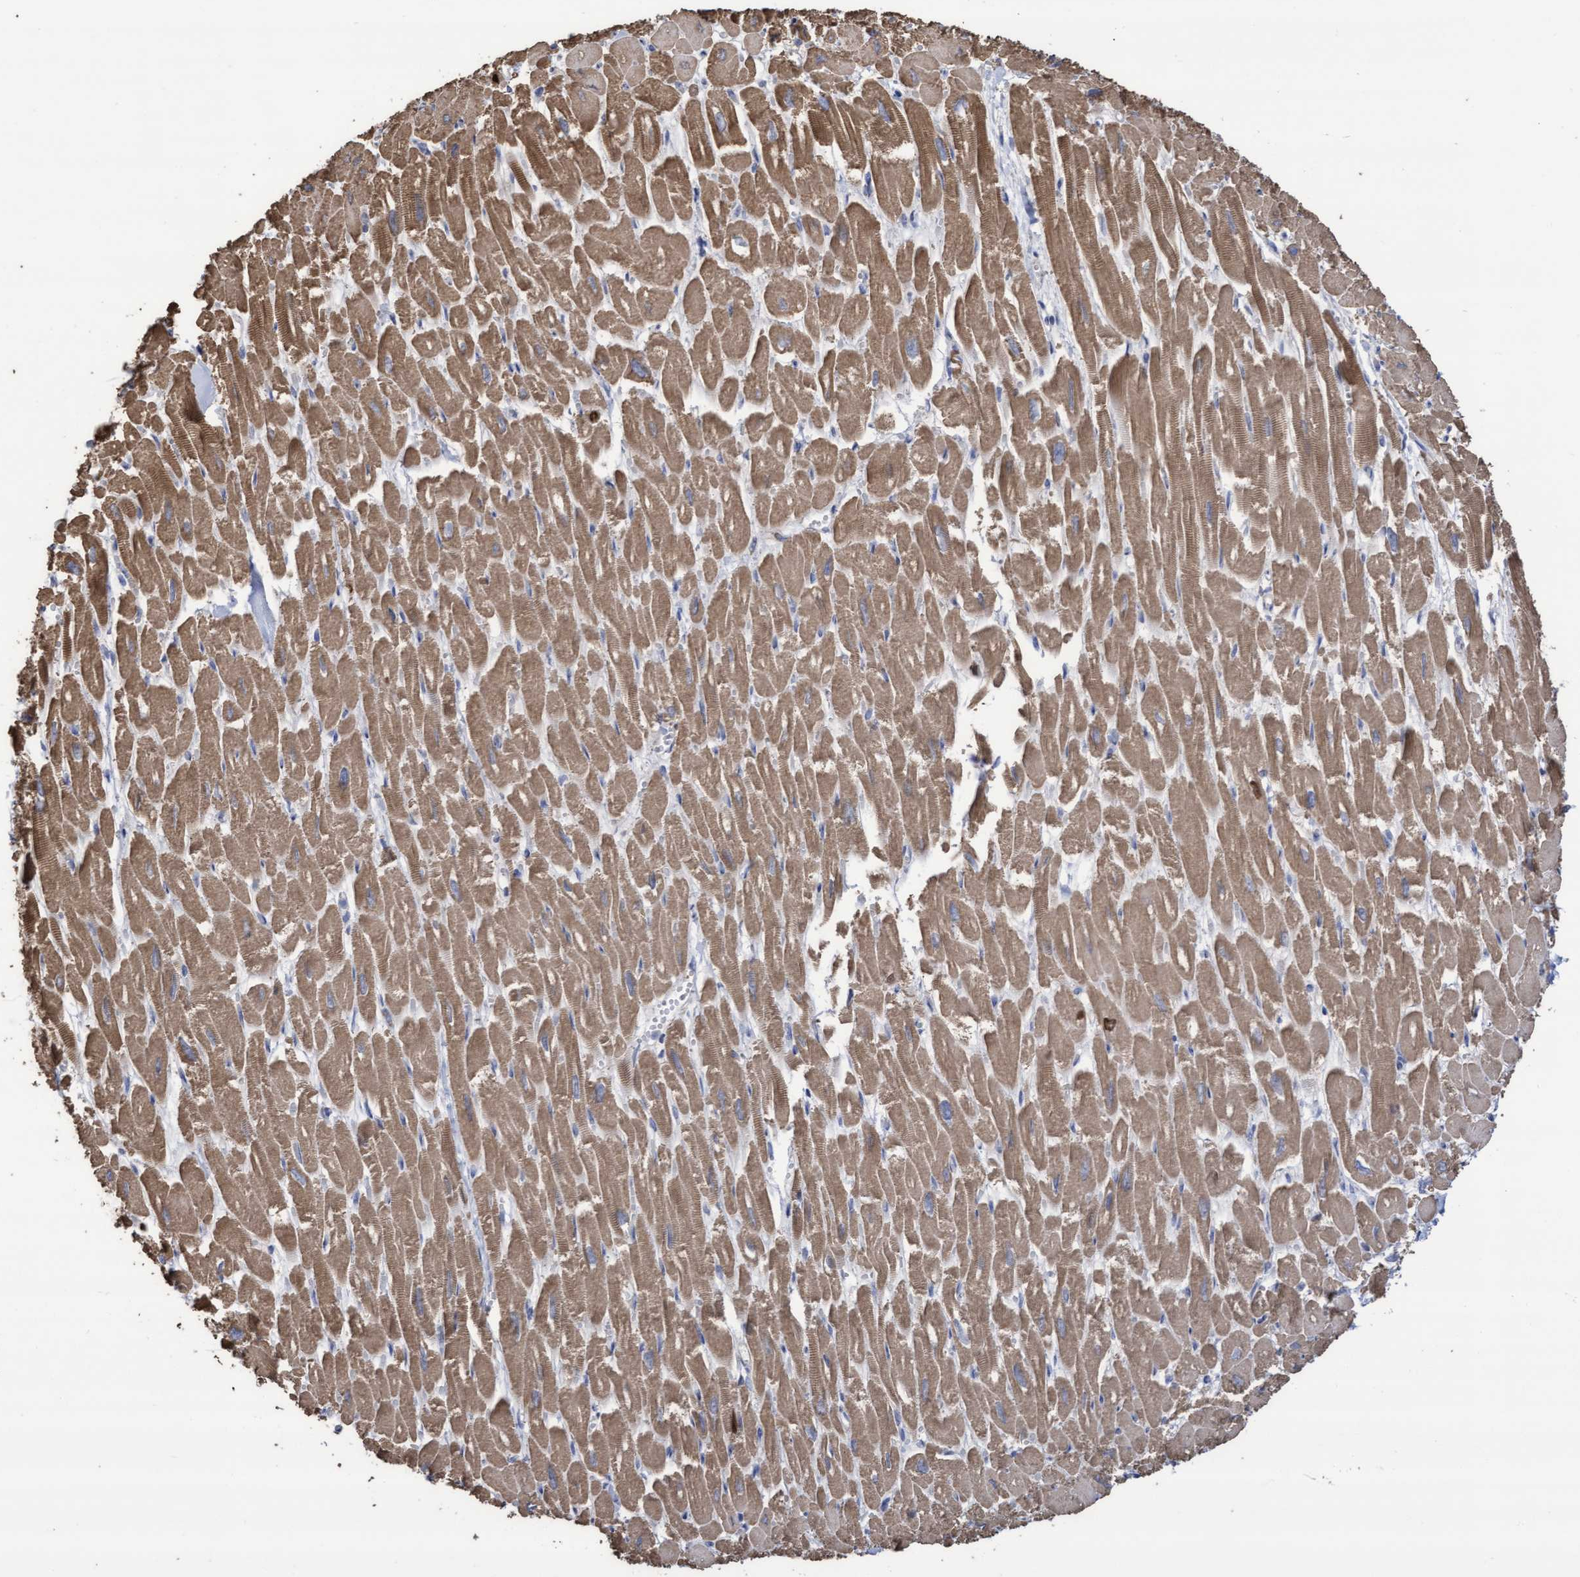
{"staining": {"intensity": "moderate", "quantity": ">75%", "location": "cytoplasmic/membranous"}, "tissue": "heart muscle", "cell_type": "Cardiomyocytes", "image_type": "normal", "snomed": [{"axis": "morphology", "description": "Normal tissue, NOS"}, {"axis": "topography", "description": "Heart"}], "caption": "Heart muscle stained with a brown dye displays moderate cytoplasmic/membranous positive staining in approximately >75% of cardiomyocytes.", "gene": "COBL", "patient": {"sex": "male", "age": 54}}